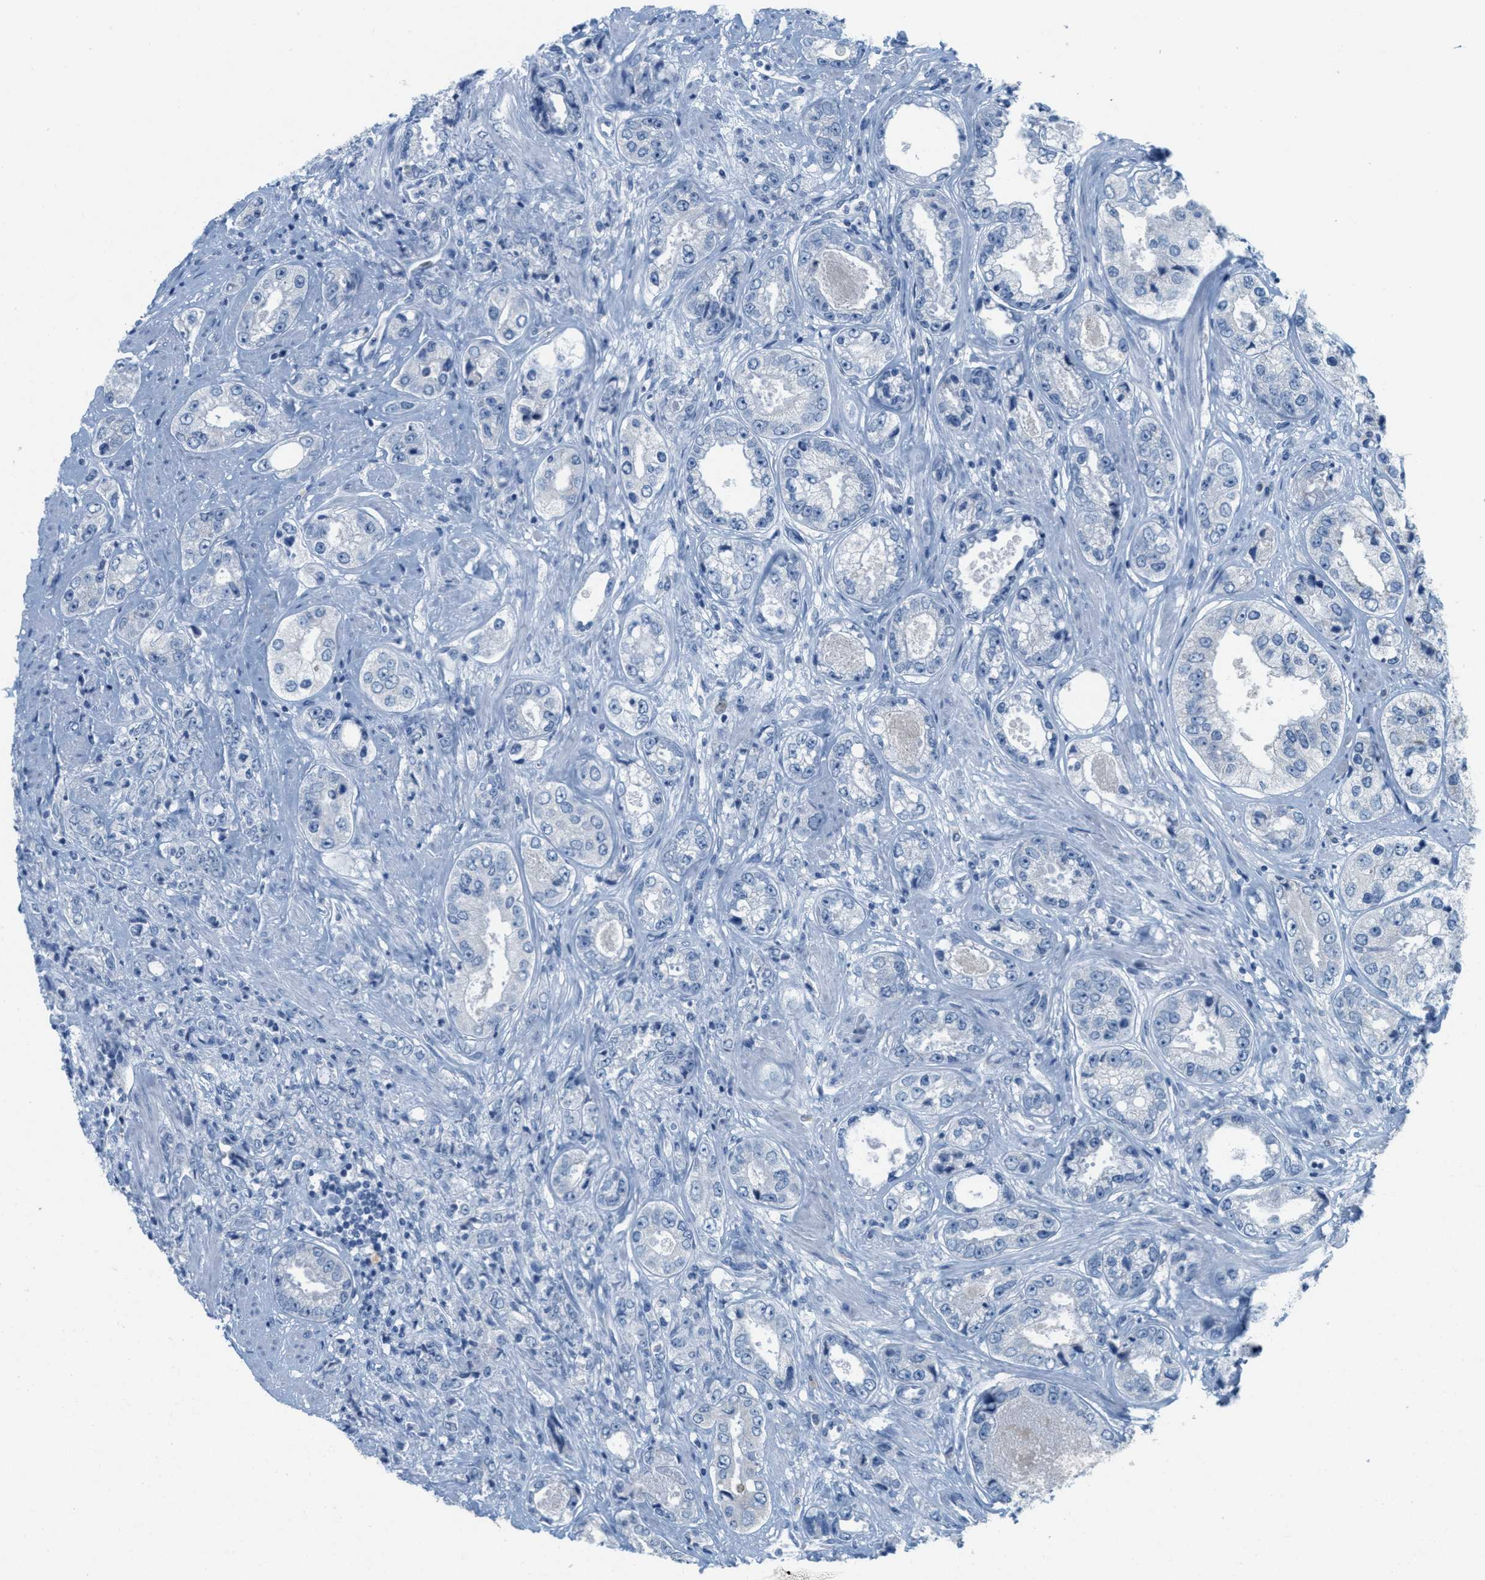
{"staining": {"intensity": "negative", "quantity": "none", "location": "none"}, "tissue": "prostate cancer", "cell_type": "Tumor cells", "image_type": "cancer", "snomed": [{"axis": "morphology", "description": "Adenocarcinoma, High grade"}, {"axis": "topography", "description": "Prostate"}], "caption": "Immunohistochemistry (IHC) of human prostate high-grade adenocarcinoma displays no expression in tumor cells.", "gene": "GPM6A", "patient": {"sex": "male", "age": 61}}